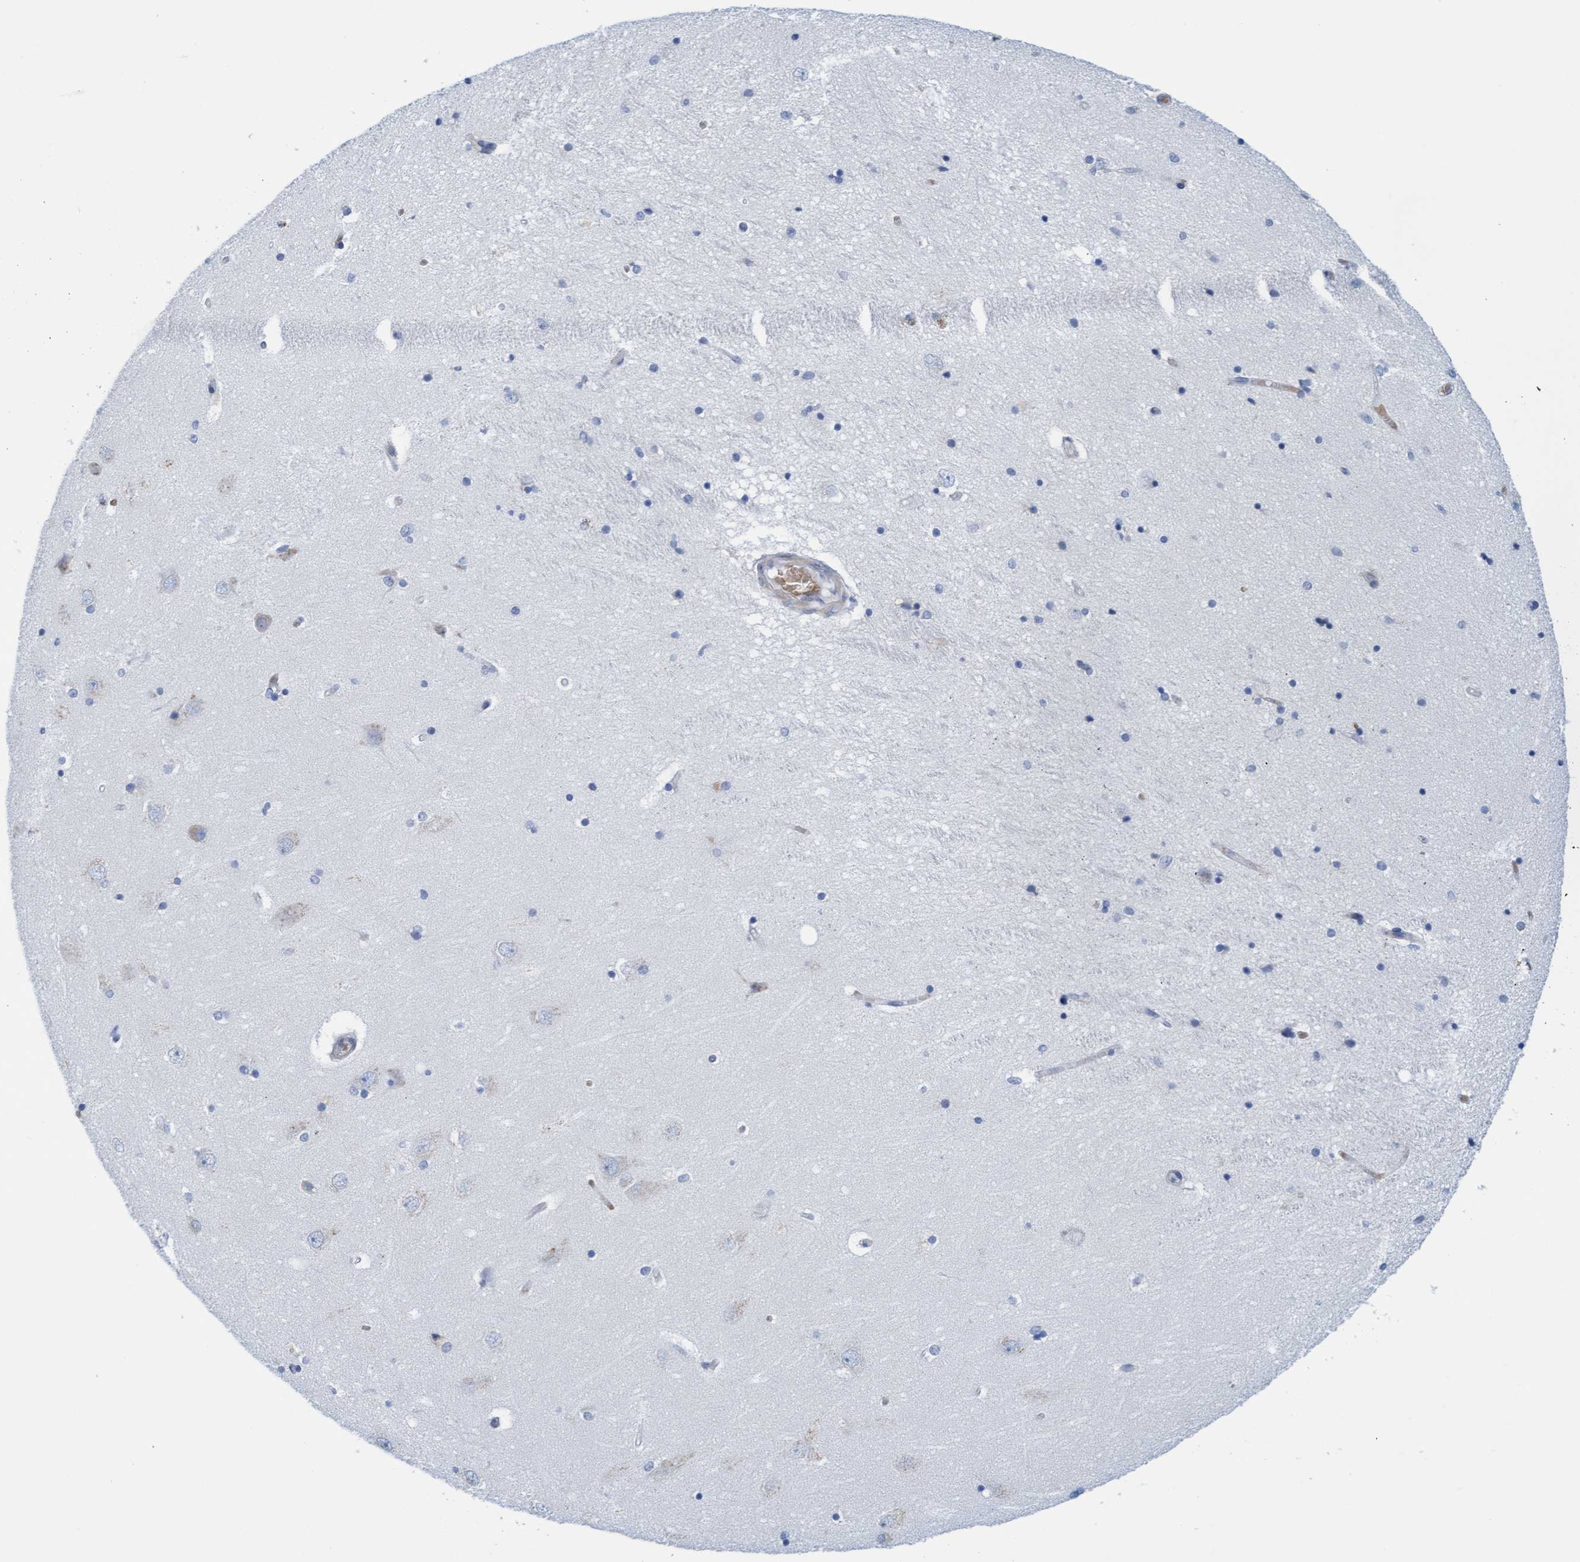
{"staining": {"intensity": "negative", "quantity": "none", "location": "none"}, "tissue": "hippocampus", "cell_type": "Glial cells", "image_type": "normal", "snomed": [{"axis": "morphology", "description": "Normal tissue, NOS"}, {"axis": "topography", "description": "Hippocampus"}], "caption": "IHC image of unremarkable hippocampus: hippocampus stained with DAB (3,3'-diaminobenzidine) exhibits no significant protein staining in glial cells.", "gene": "P2RX5", "patient": {"sex": "female", "age": 54}}